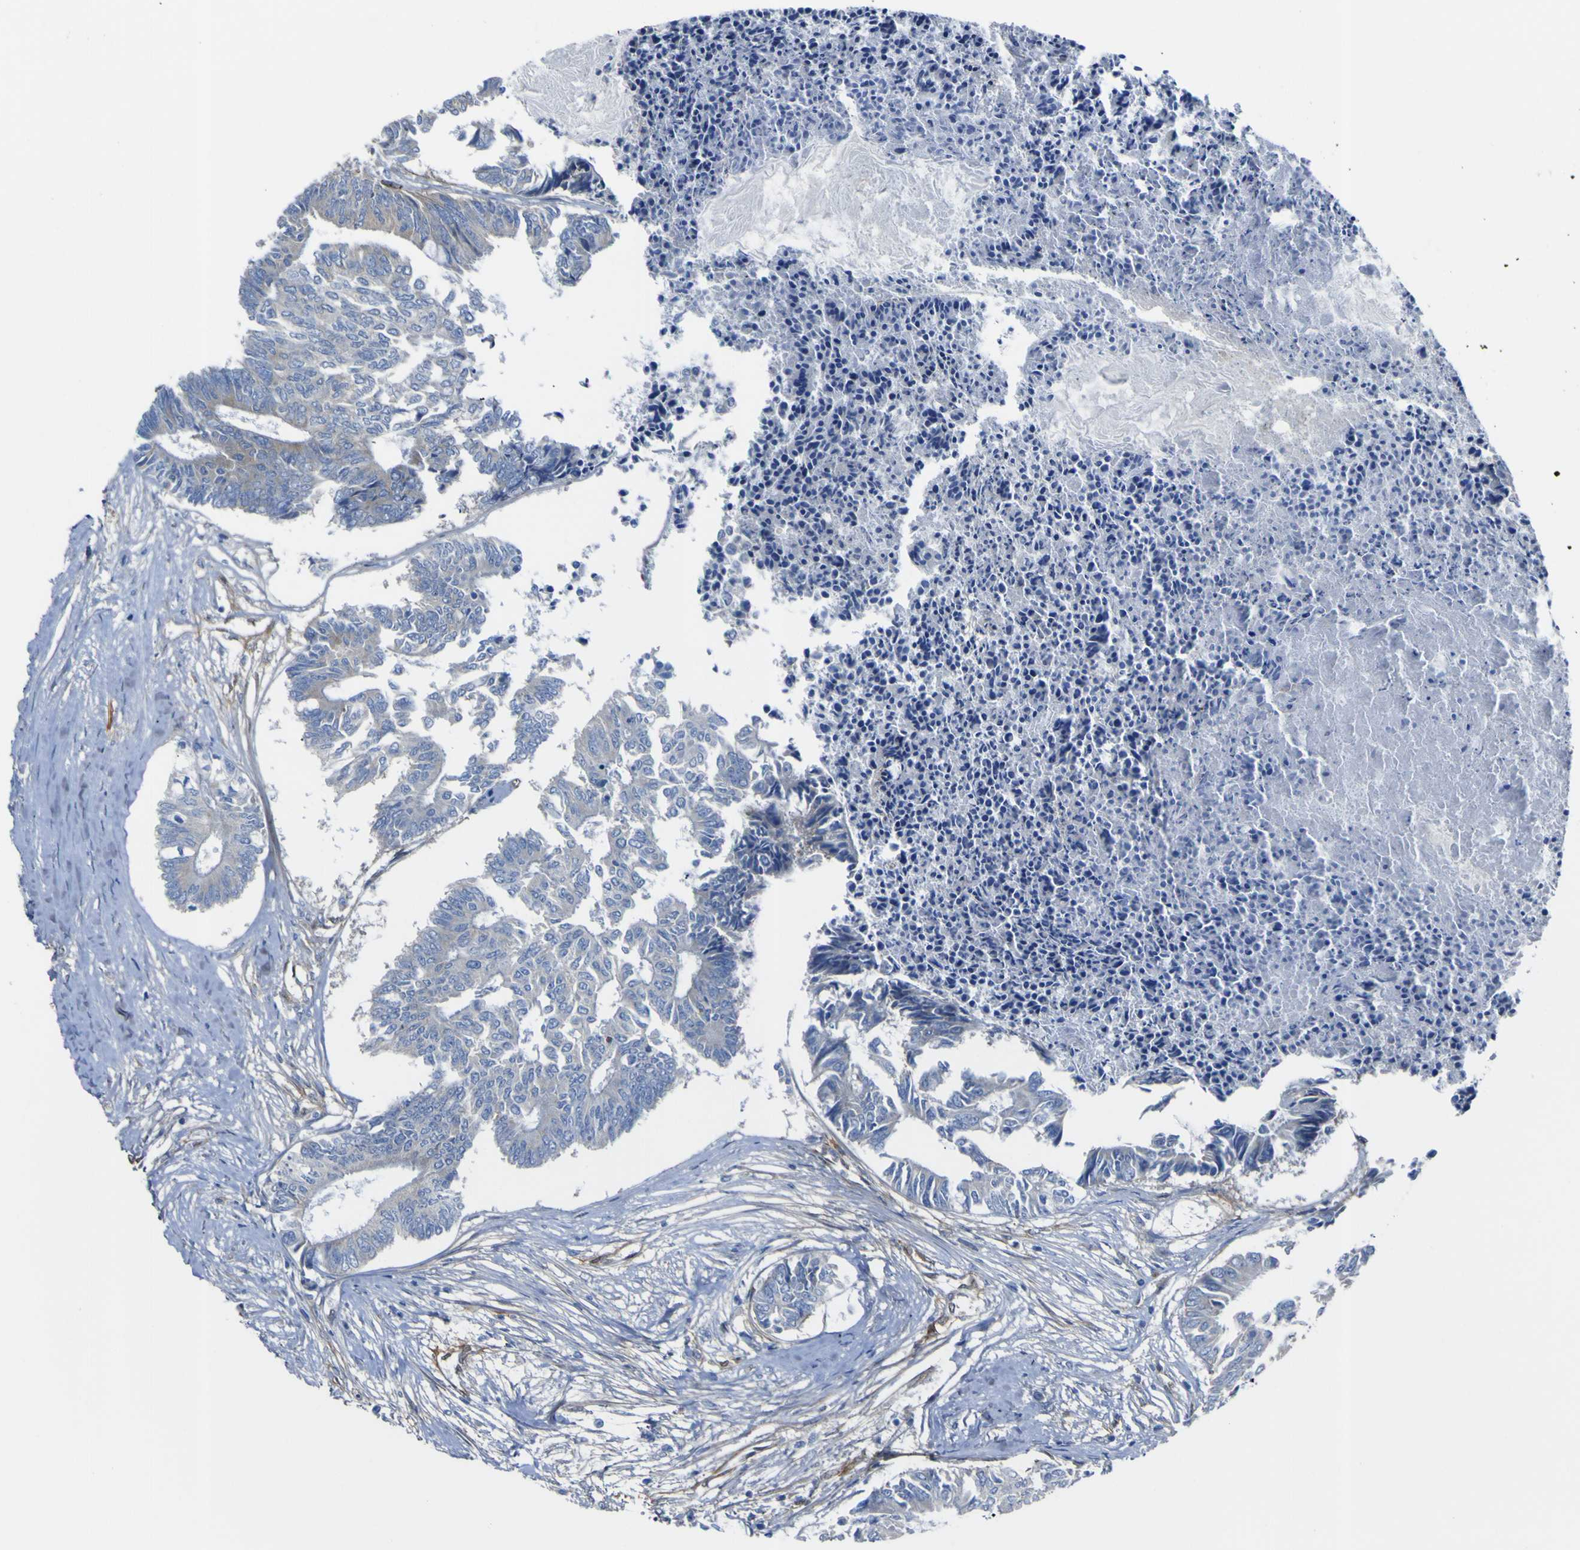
{"staining": {"intensity": "negative", "quantity": "none", "location": "none"}, "tissue": "colorectal cancer", "cell_type": "Tumor cells", "image_type": "cancer", "snomed": [{"axis": "morphology", "description": "Adenocarcinoma, NOS"}, {"axis": "topography", "description": "Rectum"}], "caption": "An immunohistochemistry (IHC) micrograph of colorectal adenocarcinoma is shown. There is no staining in tumor cells of colorectal adenocarcinoma. Brightfield microscopy of immunohistochemistry (IHC) stained with DAB (brown) and hematoxylin (blue), captured at high magnification.", "gene": "LRRN1", "patient": {"sex": "male", "age": 63}}